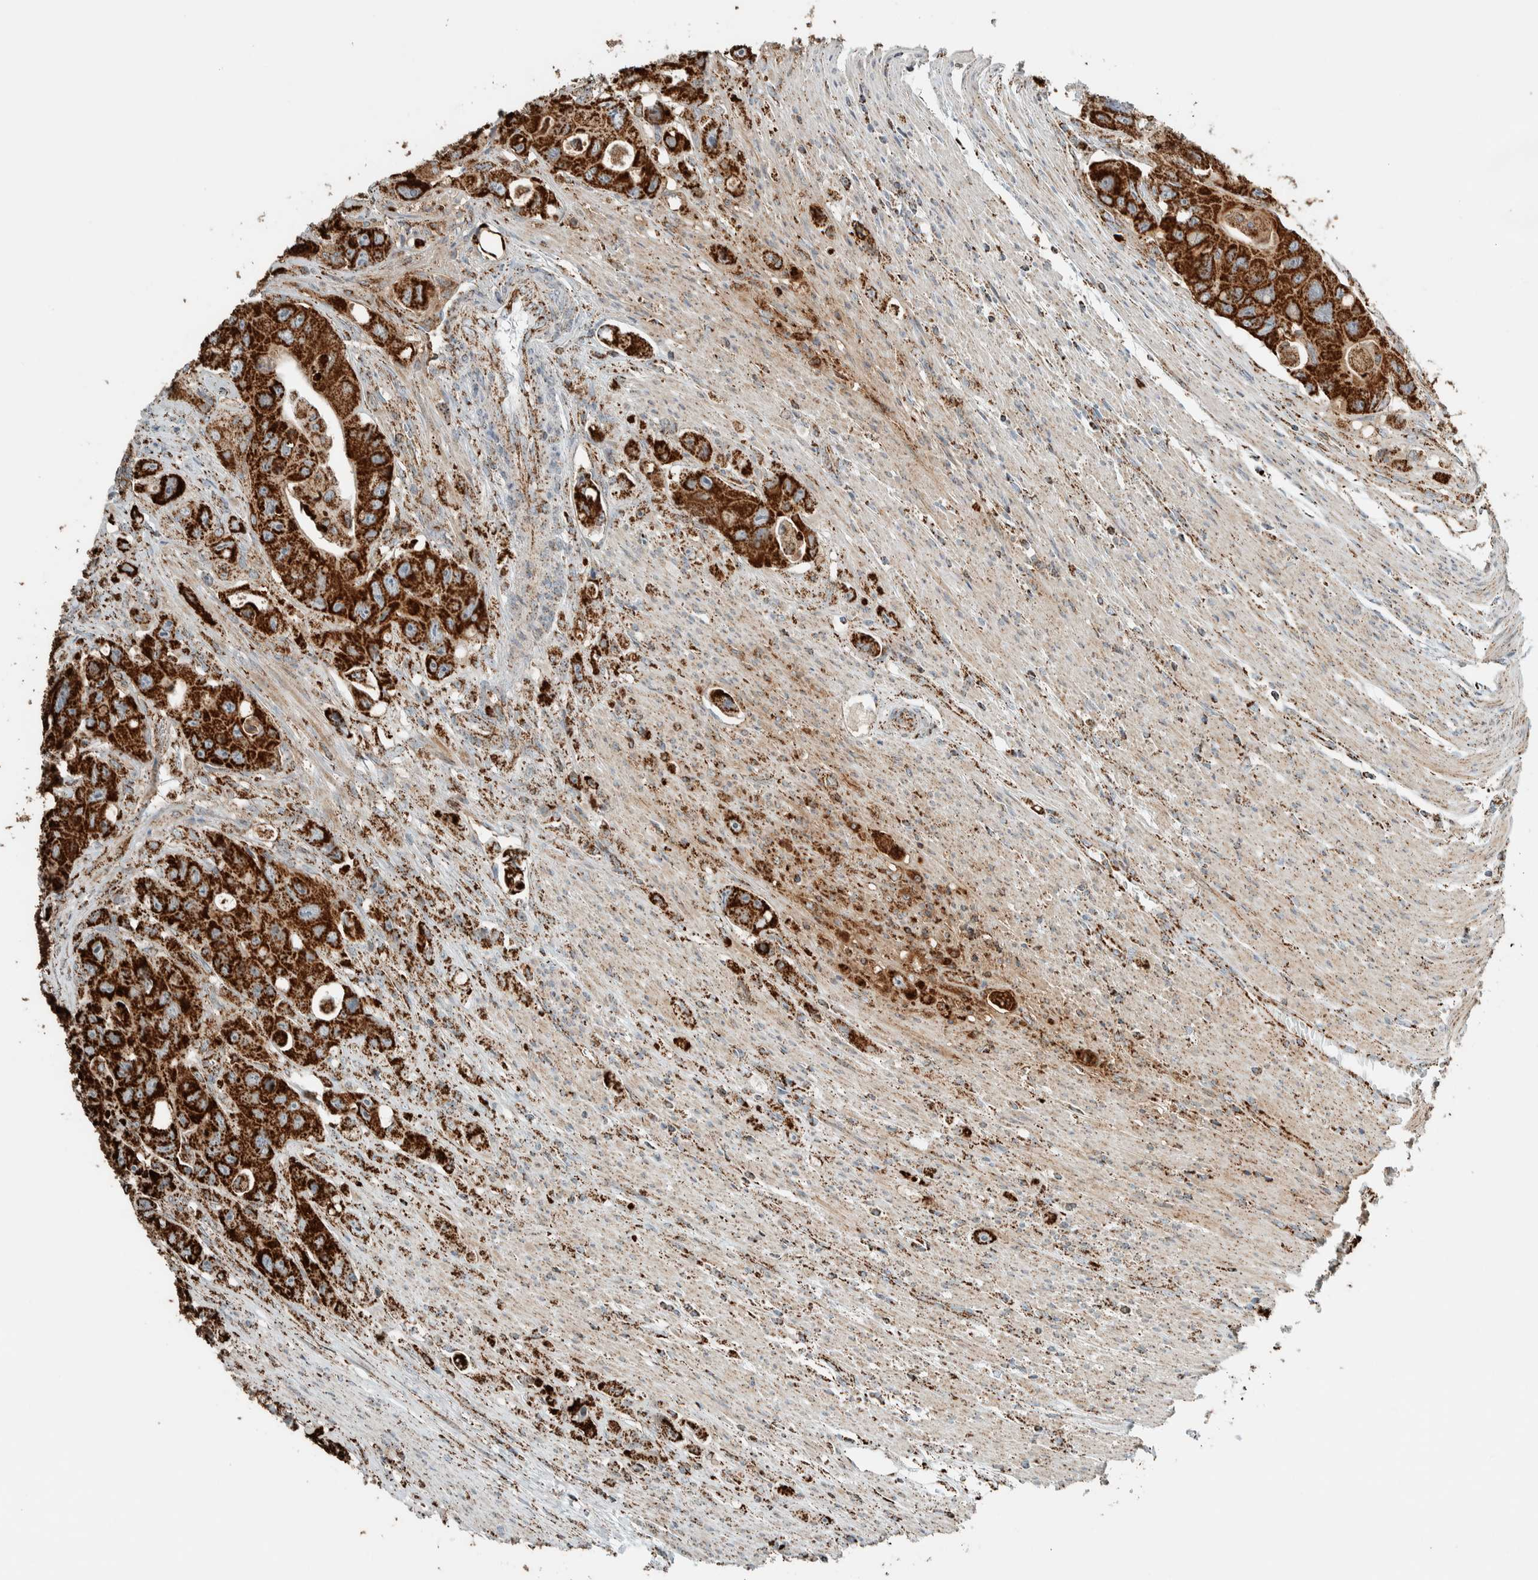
{"staining": {"intensity": "strong", "quantity": ">75%", "location": "cytoplasmic/membranous"}, "tissue": "colorectal cancer", "cell_type": "Tumor cells", "image_type": "cancer", "snomed": [{"axis": "morphology", "description": "Adenocarcinoma, NOS"}, {"axis": "topography", "description": "Colon"}], "caption": "About >75% of tumor cells in adenocarcinoma (colorectal) exhibit strong cytoplasmic/membranous protein expression as visualized by brown immunohistochemical staining.", "gene": "ZNF454", "patient": {"sex": "female", "age": 46}}